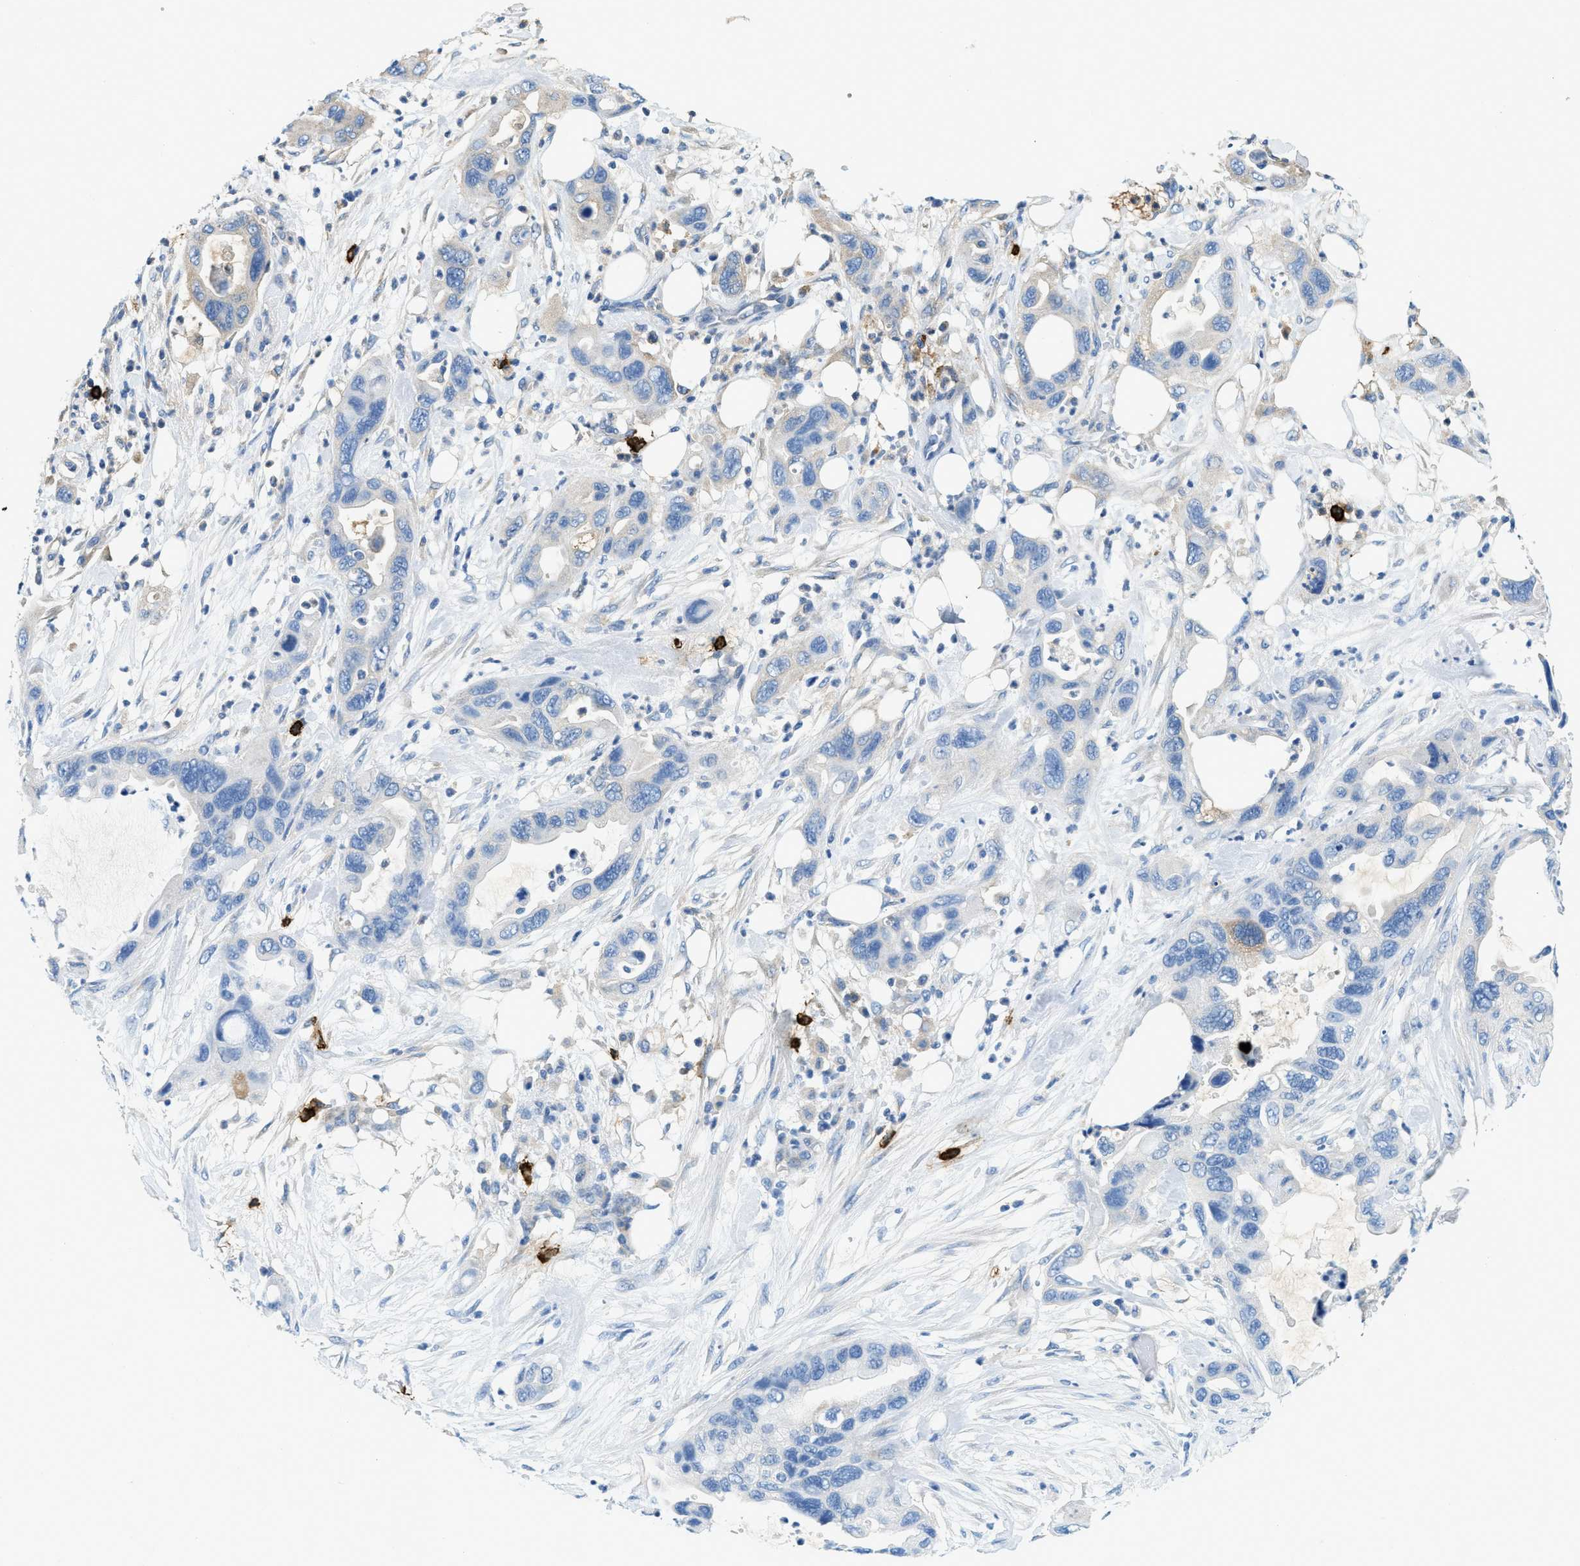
{"staining": {"intensity": "negative", "quantity": "none", "location": "none"}, "tissue": "pancreatic cancer", "cell_type": "Tumor cells", "image_type": "cancer", "snomed": [{"axis": "morphology", "description": "Adenocarcinoma, NOS"}, {"axis": "topography", "description": "Pancreas"}], "caption": "Micrograph shows no protein expression in tumor cells of adenocarcinoma (pancreatic) tissue.", "gene": "TPSAB1", "patient": {"sex": "female", "age": 71}}